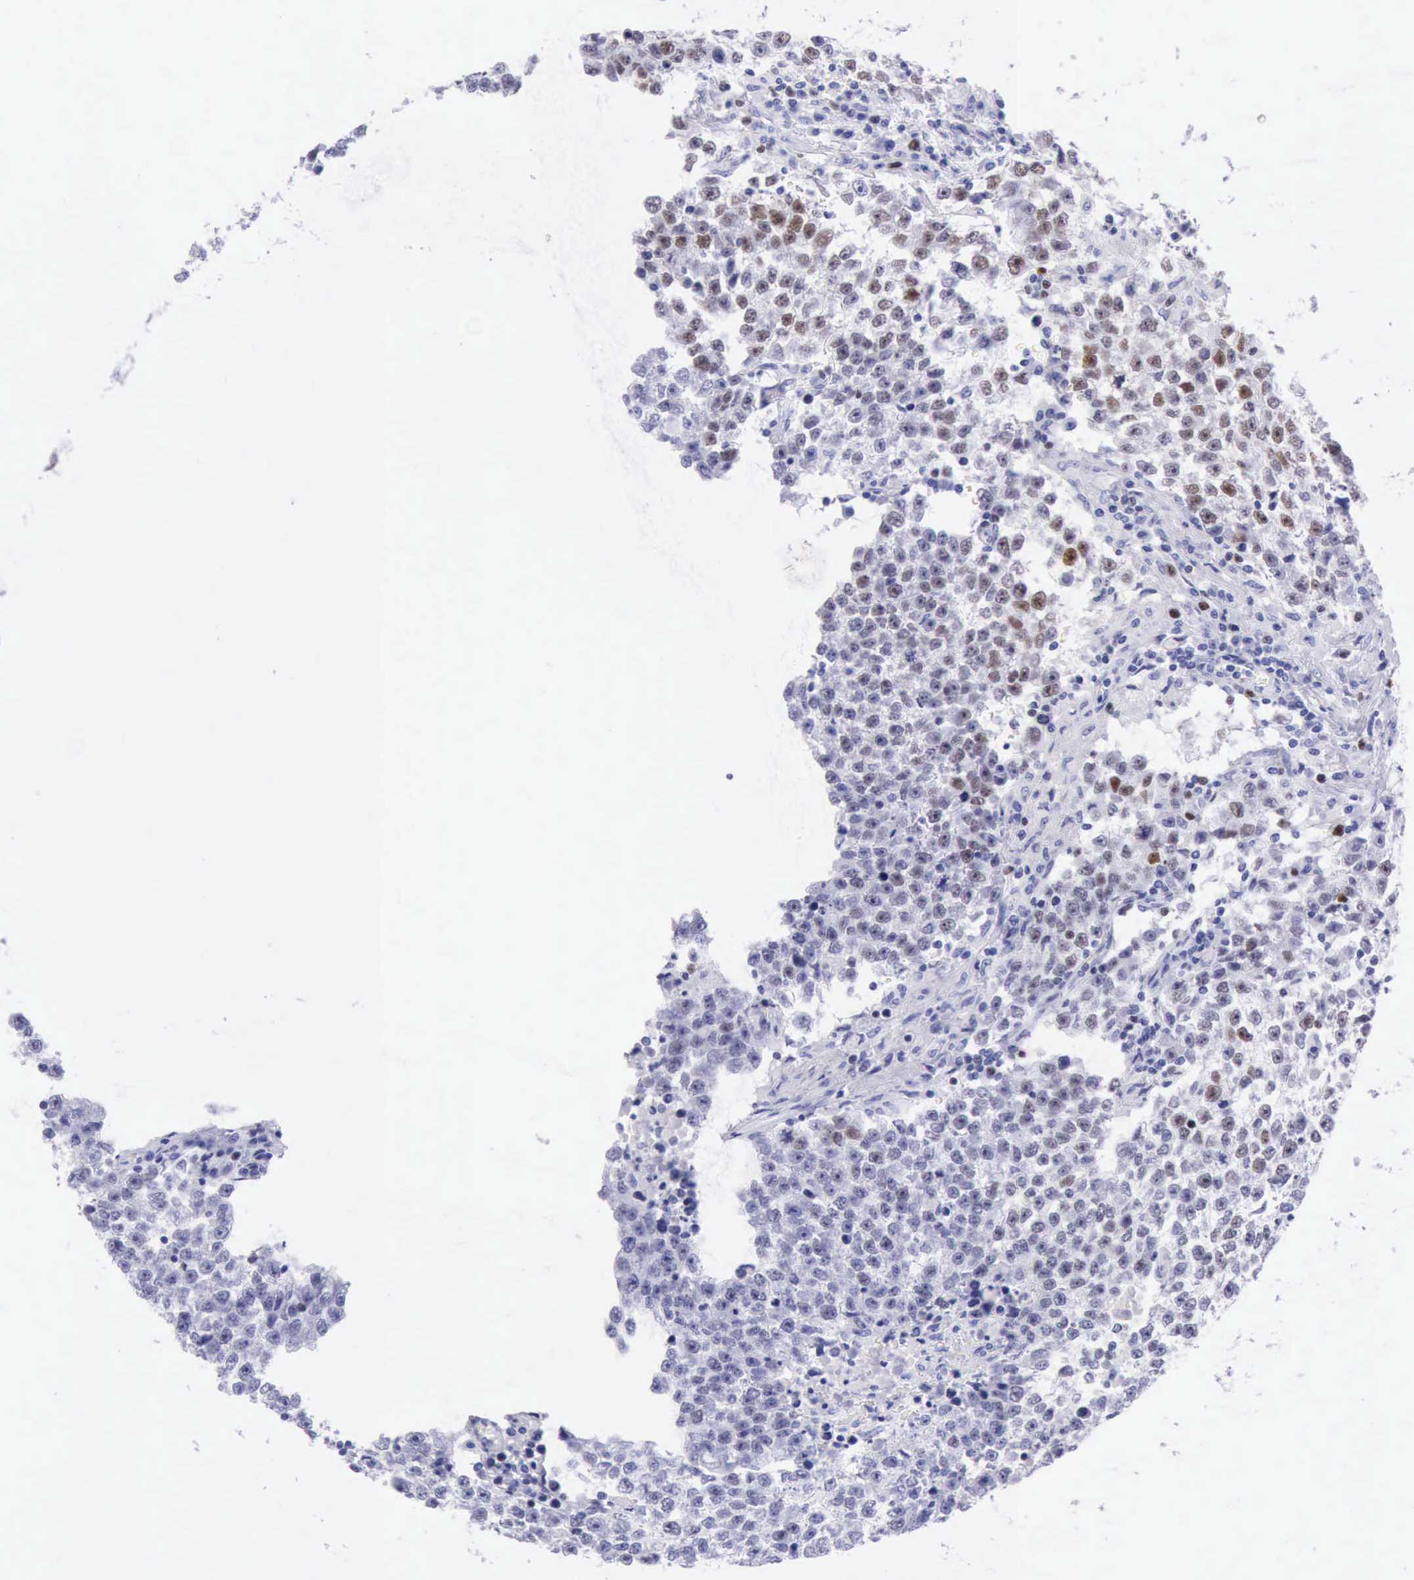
{"staining": {"intensity": "moderate", "quantity": "<25%", "location": "nuclear"}, "tissue": "testis cancer", "cell_type": "Tumor cells", "image_type": "cancer", "snomed": [{"axis": "morphology", "description": "Seminoma, NOS"}, {"axis": "topography", "description": "Testis"}], "caption": "Moderate nuclear staining is seen in about <25% of tumor cells in testis cancer. The protein is stained brown, and the nuclei are stained in blue (DAB (3,3'-diaminobenzidine) IHC with brightfield microscopy, high magnification).", "gene": "MCM2", "patient": {"sex": "male", "age": 36}}